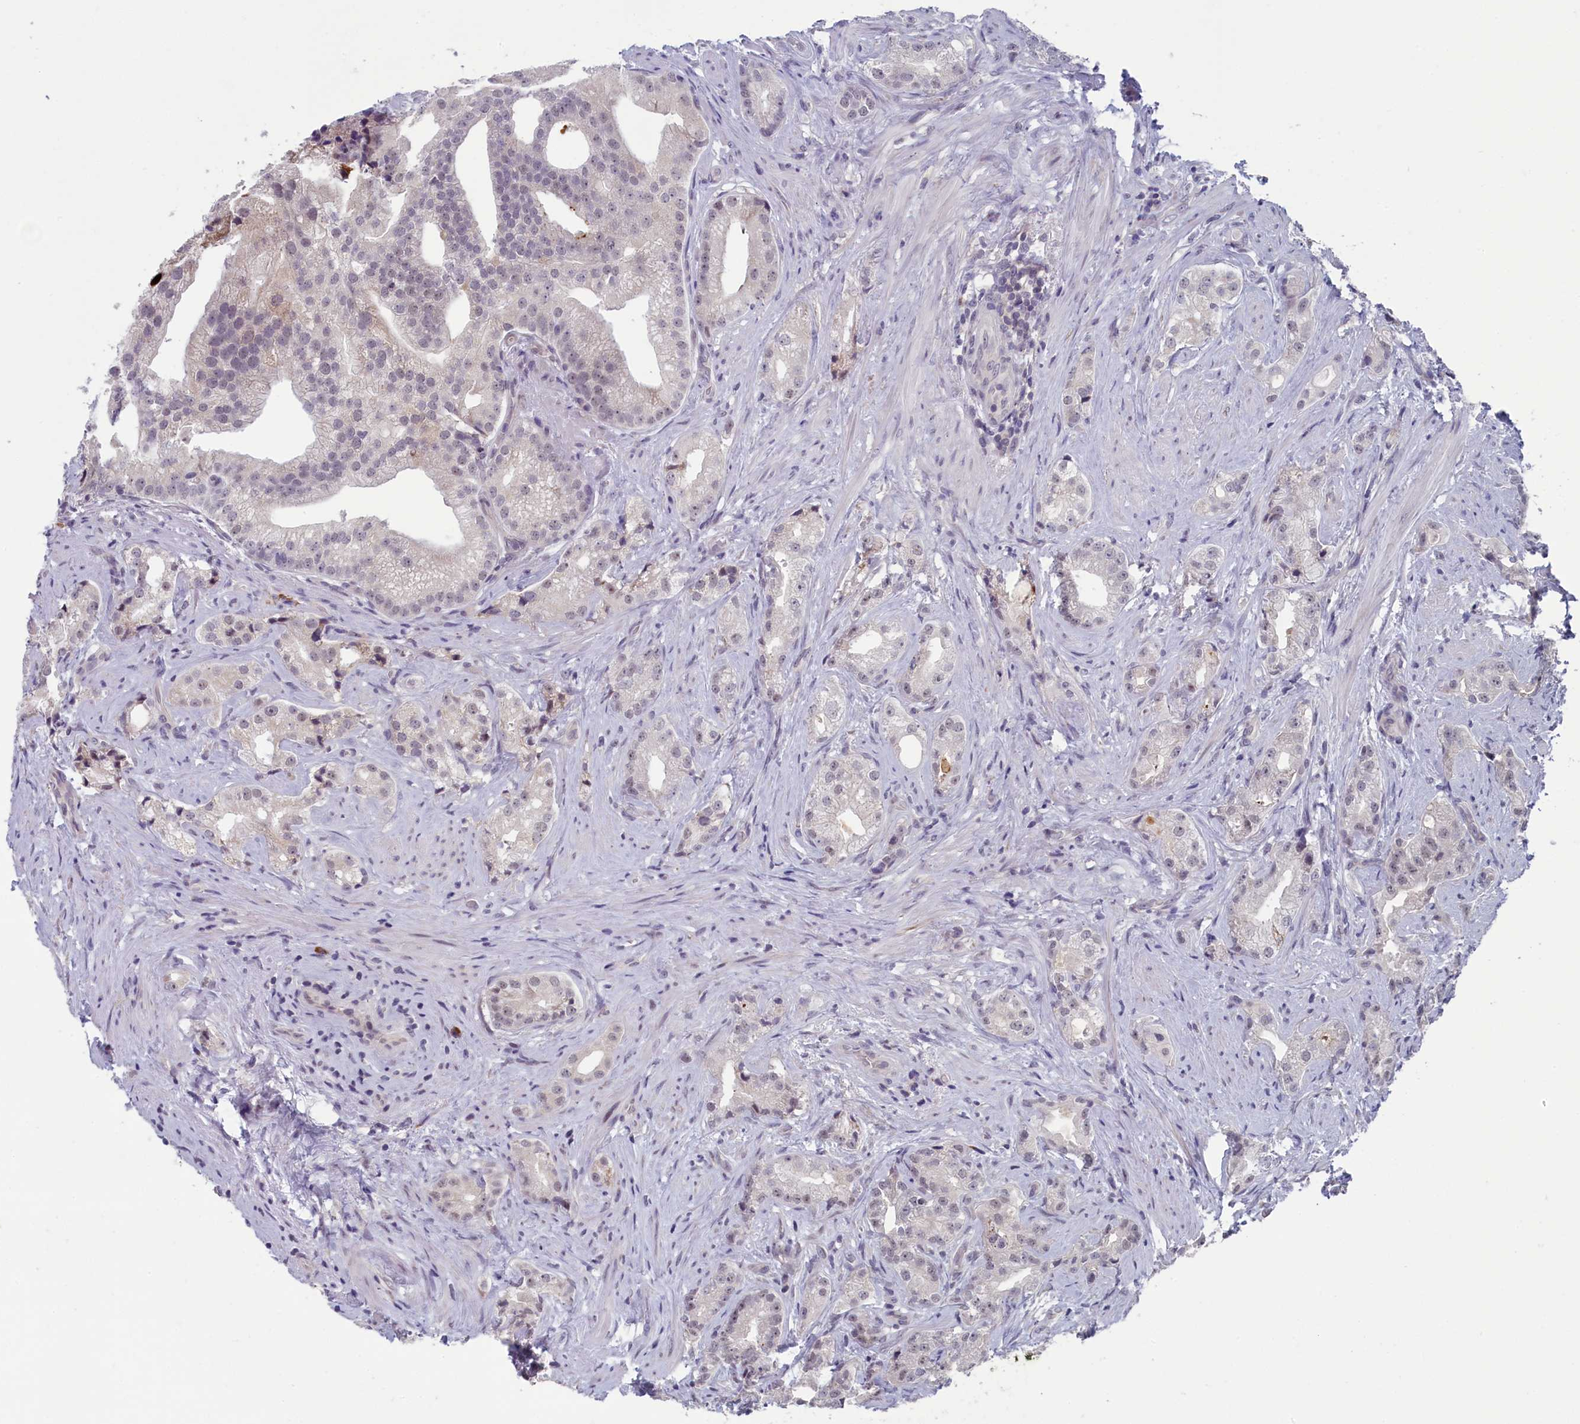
{"staining": {"intensity": "negative", "quantity": "none", "location": "none"}, "tissue": "prostate cancer", "cell_type": "Tumor cells", "image_type": "cancer", "snomed": [{"axis": "morphology", "description": "Adenocarcinoma, Low grade"}, {"axis": "topography", "description": "Prostate"}], "caption": "Immunohistochemical staining of human adenocarcinoma (low-grade) (prostate) exhibits no significant expression in tumor cells.", "gene": "CNEP1R1", "patient": {"sex": "male", "age": 71}}